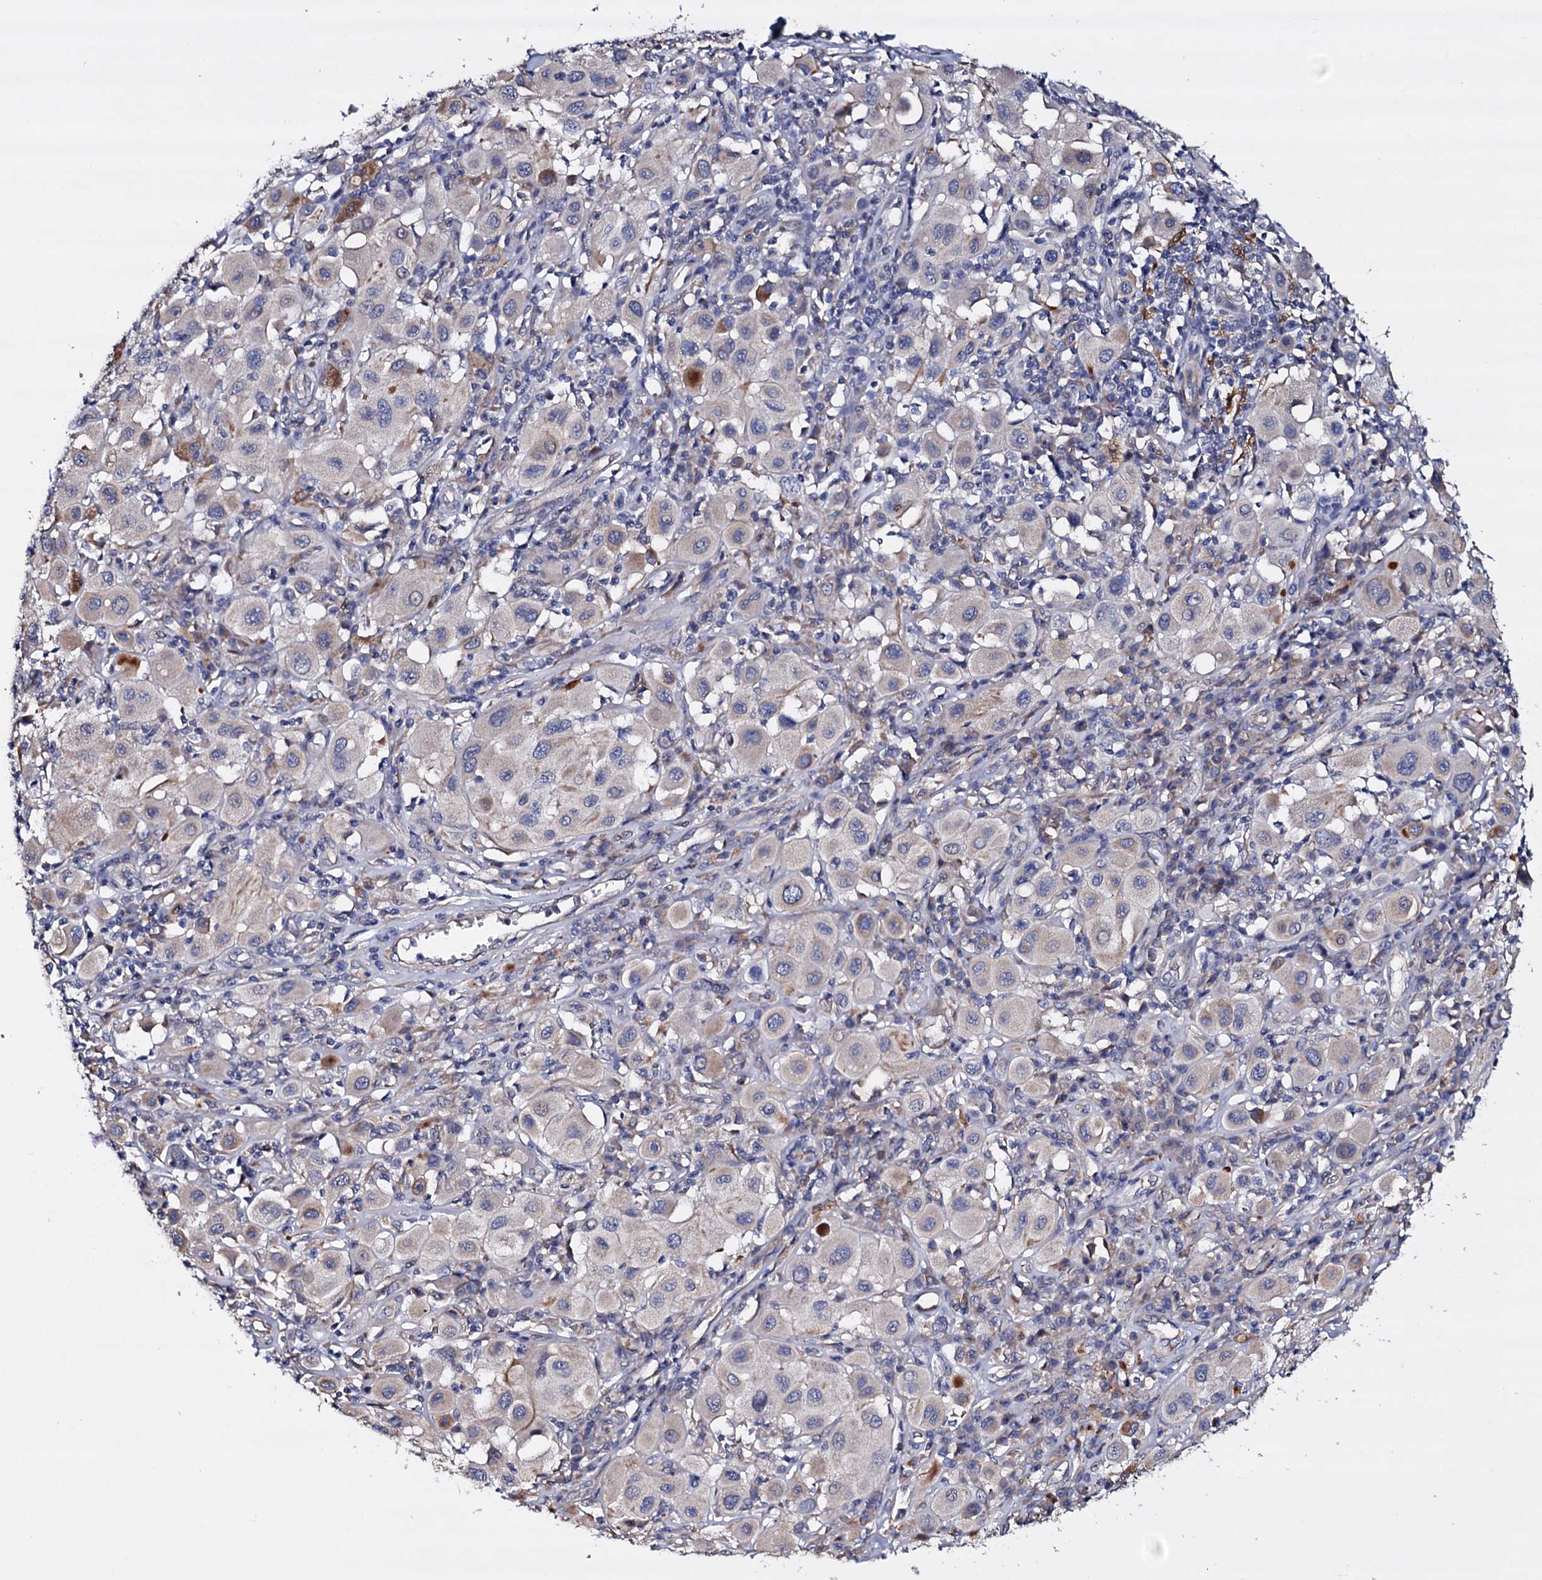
{"staining": {"intensity": "negative", "quantity": "none", "location": "none"}, "tissue": "melanoma", "cell_type": "Tumor cells", "image_type": "cancer", "snomed": [{"axis": "morphology", "description": "Malignant melanoma, Metastatic site"}, {"axis": "topography", "description": "Skin"}], "caption": "Tumor cells show no significant expression in melanoma. The staining is performed using DAB brown chromogen with nuclei counter-stained in using hematoxylin.", "gene": "BCL2L14", "patient": {"sex": "male", "age": 41}}